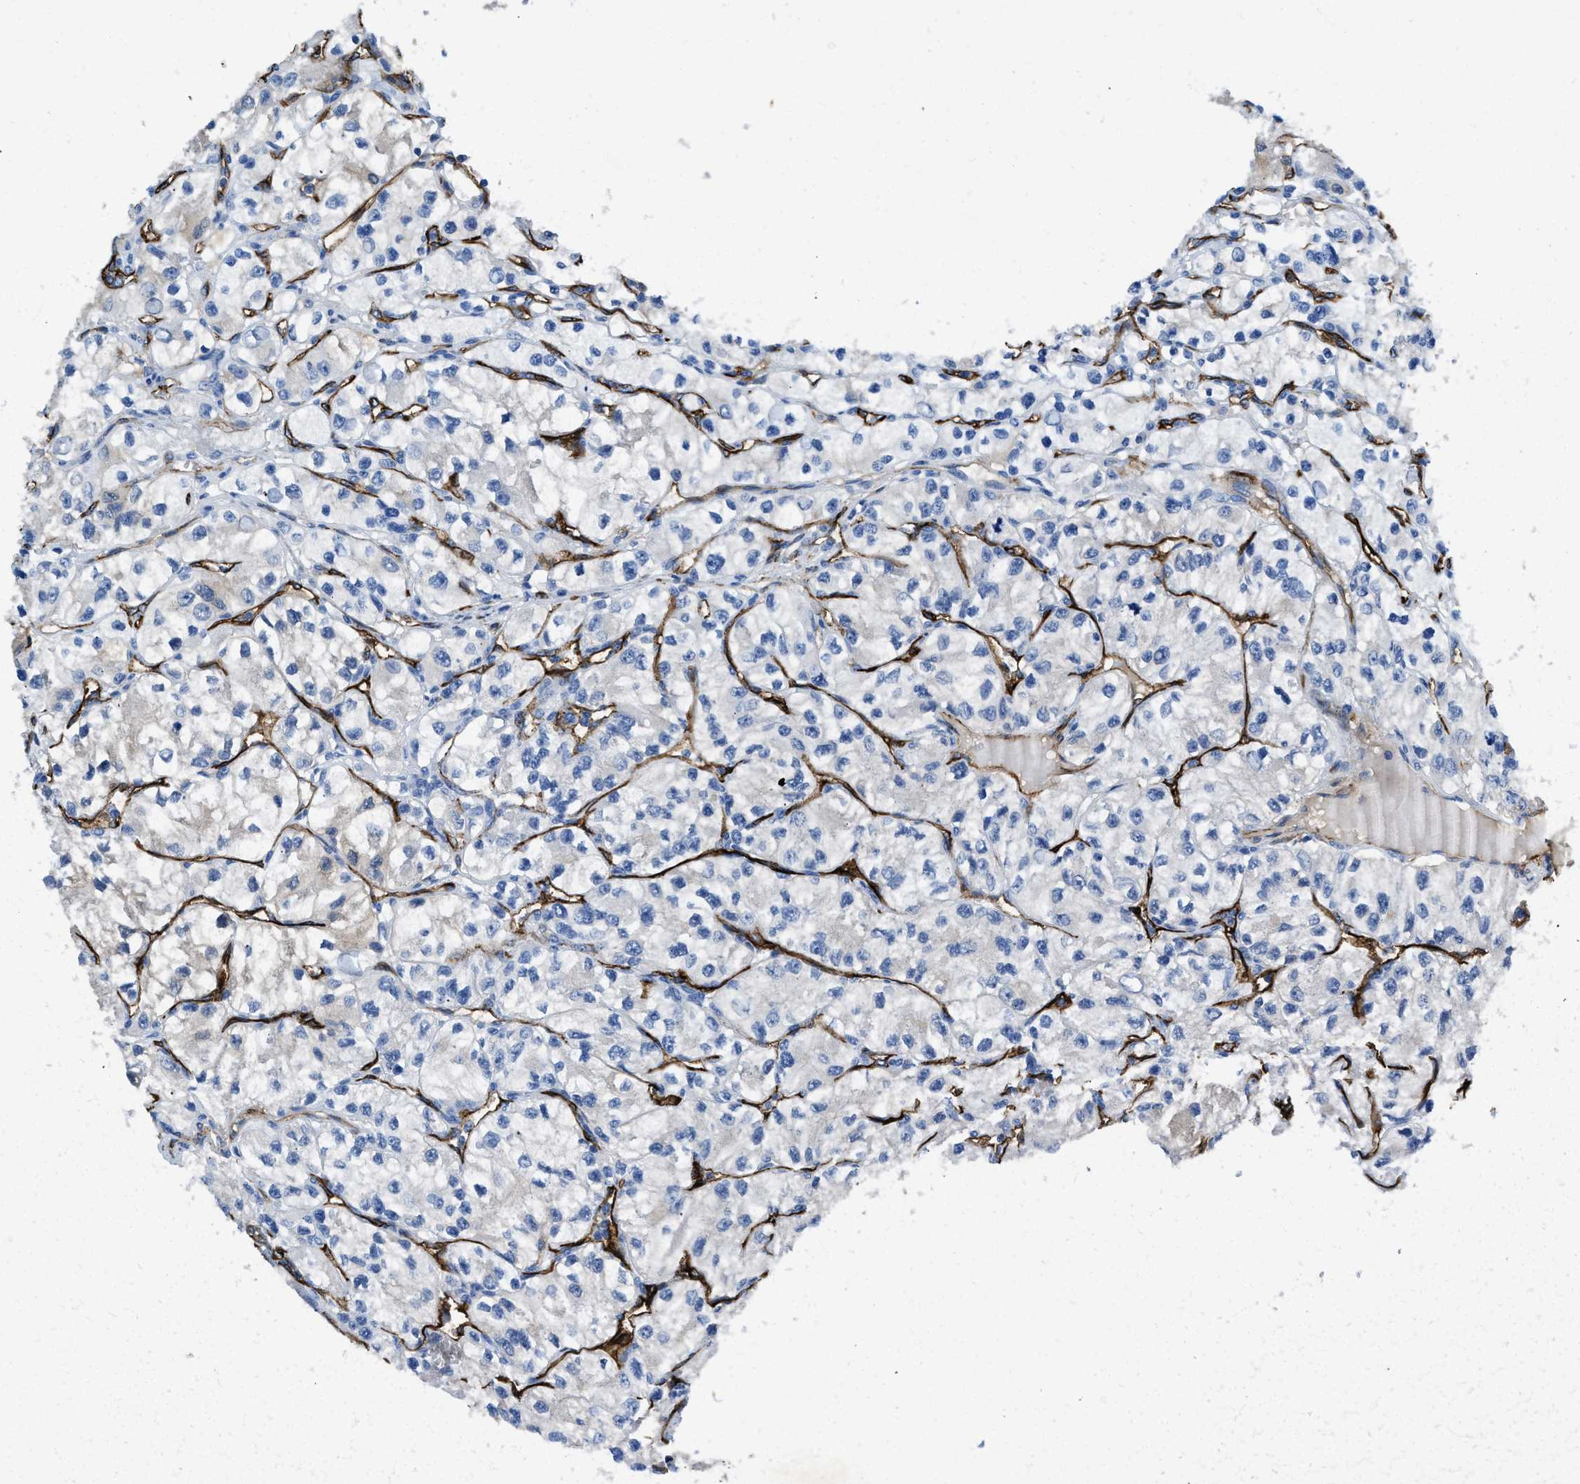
{"staining": {"intensity": "negative", "quantity": "none", "location": "none"}, "tissue": "renal cancer", "cell_type": "Tumor cells", "image_type": "cancer", "snomed": [{"axis": "morphology", "description": "Adenocarcinoma, NOS"}, {"axis": "topography", "description": "Kidney"}], "caption": "Tumor cells are negative for brown protein staining in renal adenocarcinoma.", "gene": "SPEG", "patient": {"sex": "female", "age": 57}}